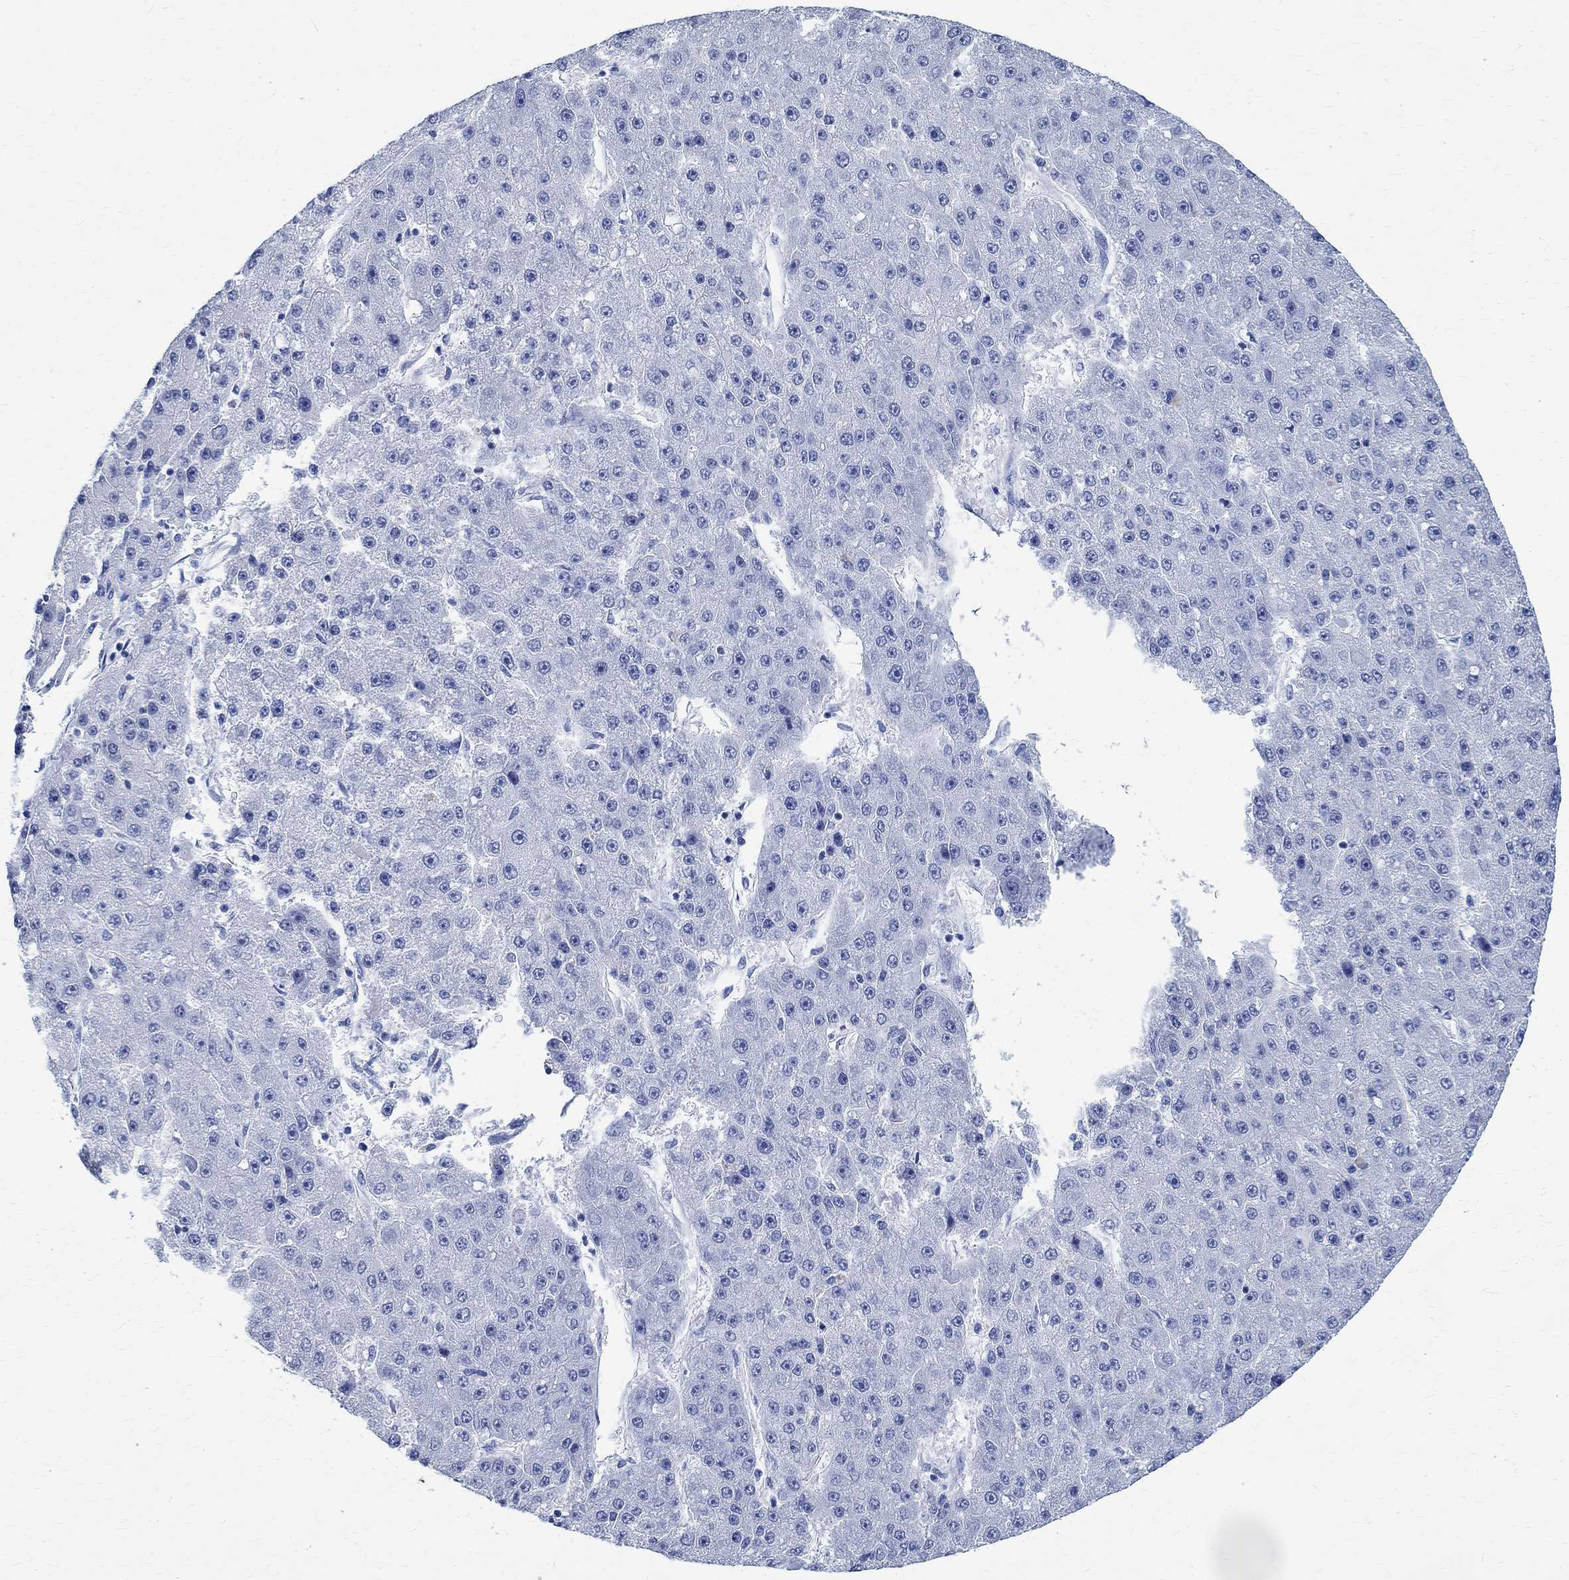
{"staining": {"intensity": "negative", "quantity": "none", "location": "none"}, "tissue": "liver cancer", "cell_type": "Tumor cells", "image_type": "cancer", "snomed": [{"axis": "morphology", "description": "Carcinoma, Hepatocellular, NOS"}, {"axis": "topography", "description": "Liver"}], "caption": "Tumor cells show no significant protein staining in liver cancer.", "gene": "TMEM221", "patient": {"sex": "male", "age": 67}}